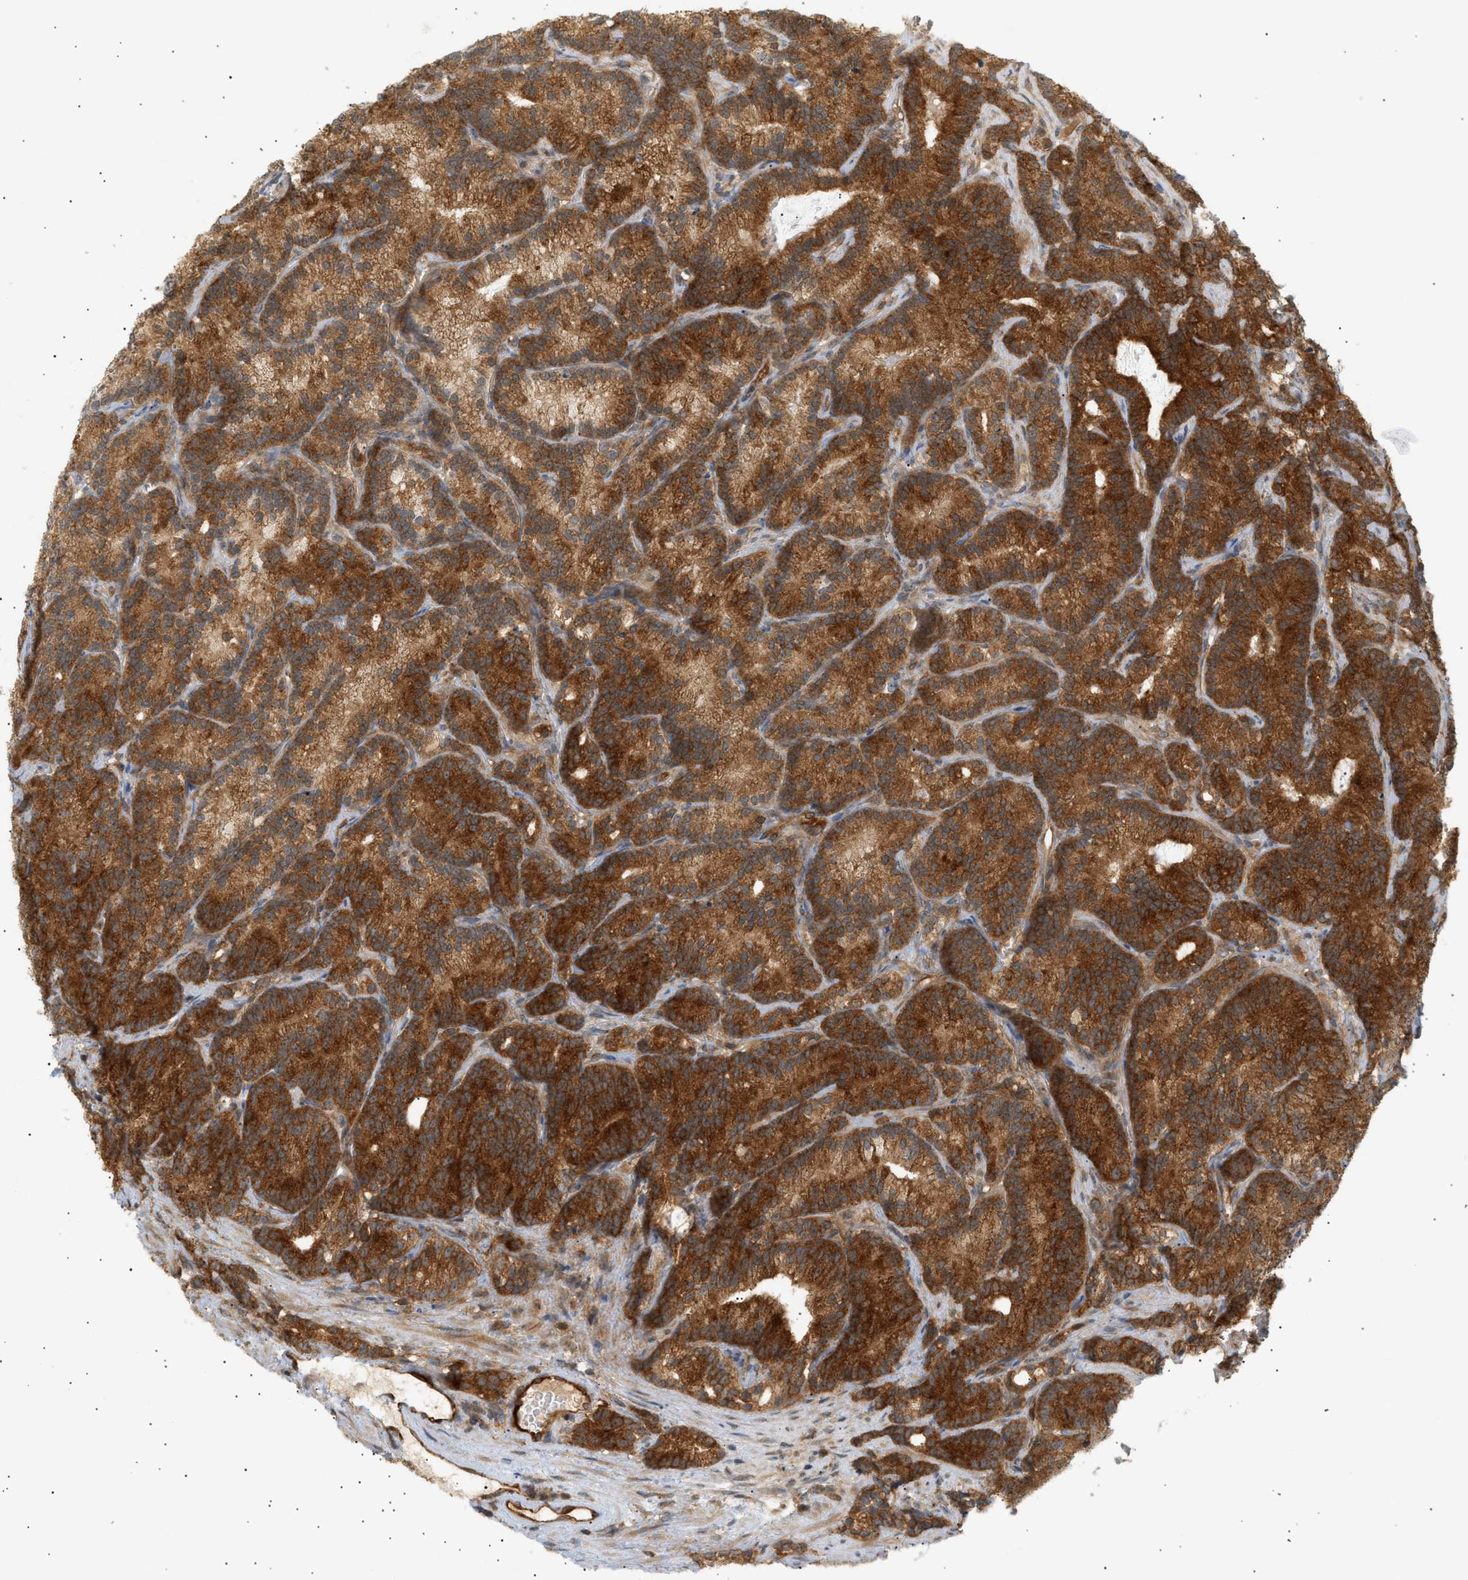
{"staining": {"intensity": "strong", "quantity": ">75%", "location": "cytoplasmic/membranous"}, "tissue": "prostate cancer", "cell_type": "Tumor cells", "image_type": "cancer", "snomed": [{"axis": "morphology", "description": "Adenocarcinoma, Low grade"}, {"axis": "topography", "description": "Prostate"}], "caption": "A high amount of strong cytoplasmic/membranous staining is seen in approximately >75% of tumor cells in prostate cancer tissue.", "gene": "SHC1", "patient": {"sex": "male", "age": 89}}